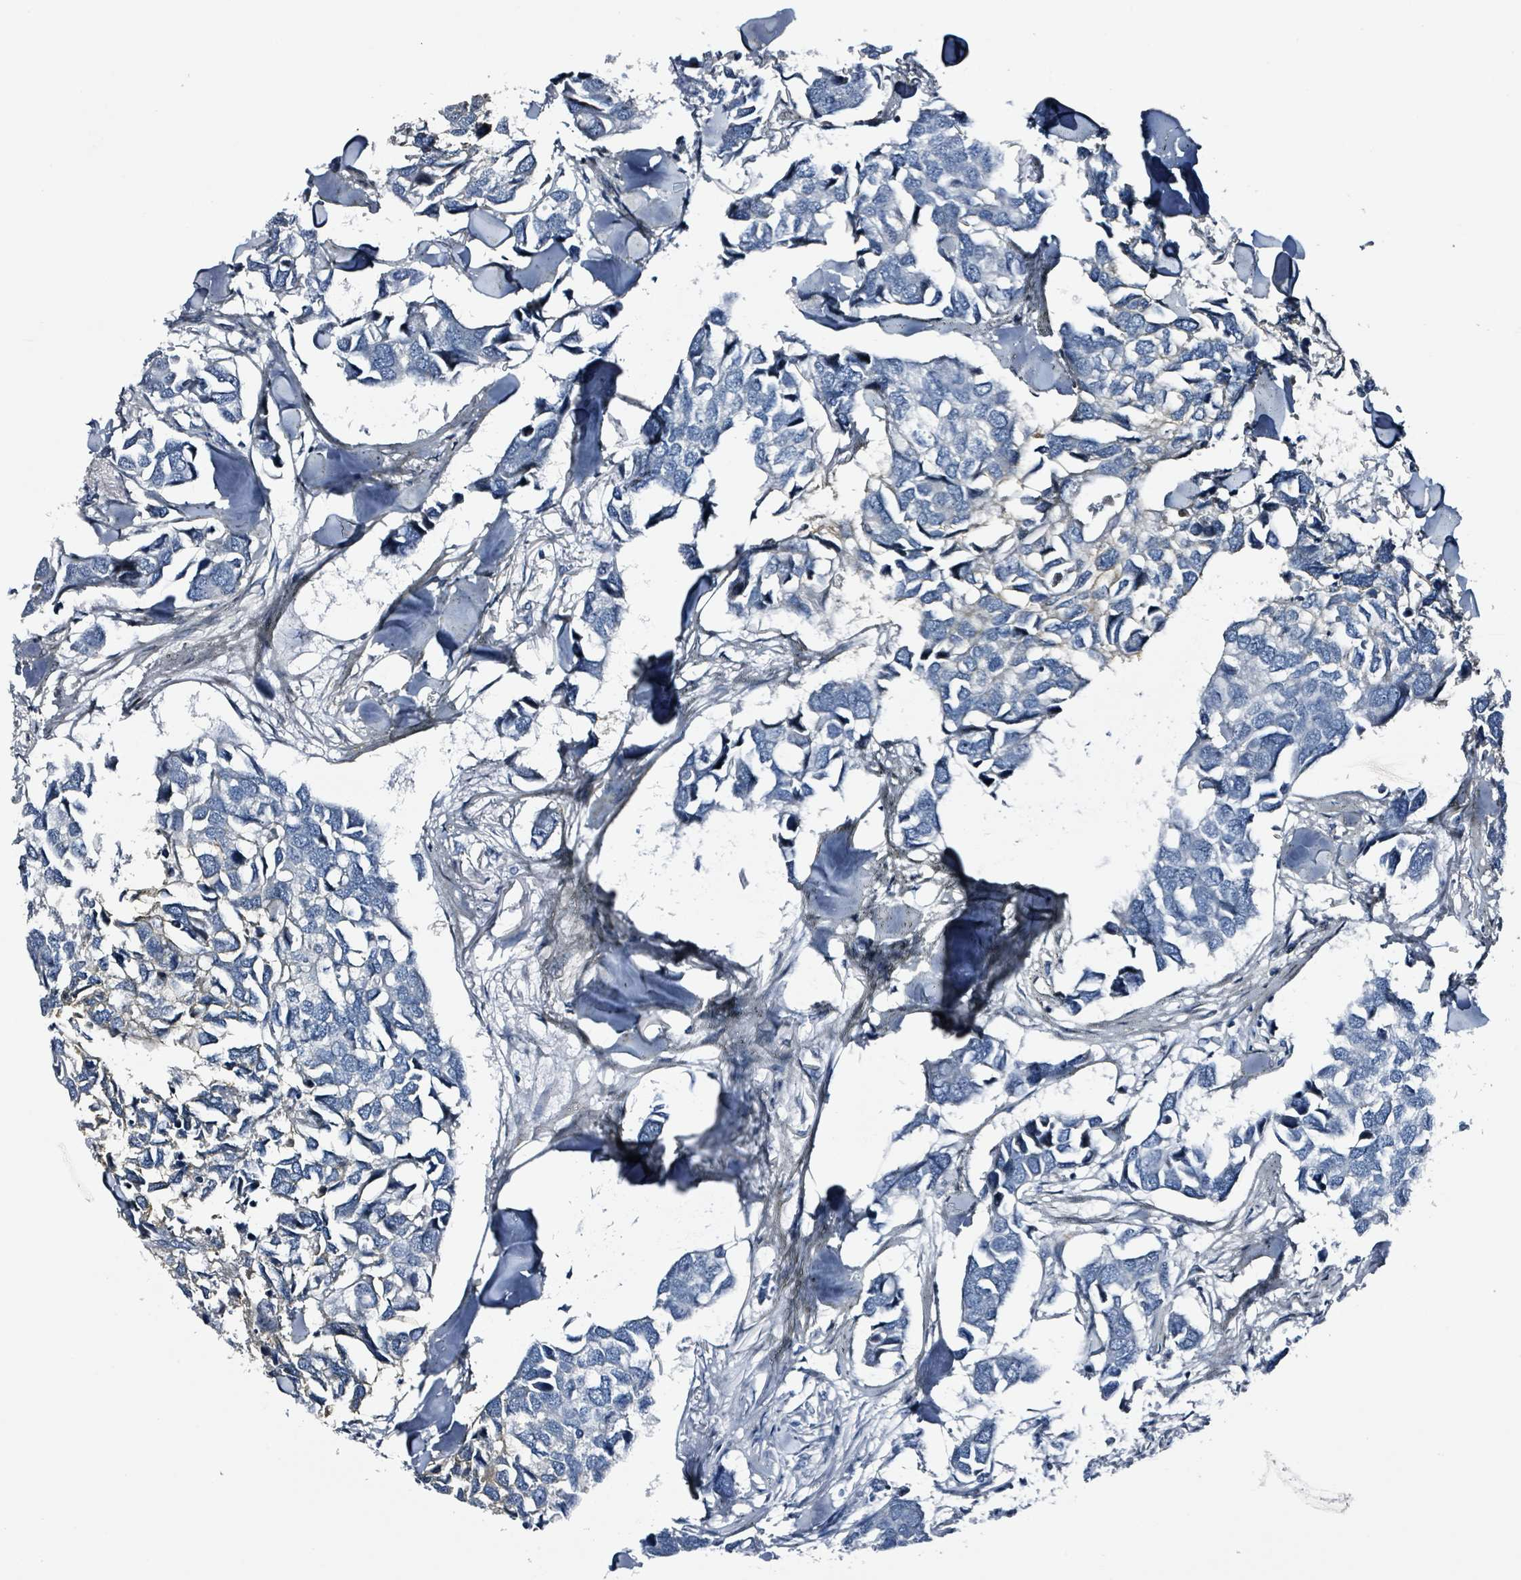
{"staining": {"intensity": "negative", "quantity": "none", "location": "none"}, "tissue": "breast cancer", "cell_type": "Tumor cells", "image_type": "cancer", "snomed": [{"axis": "morphology", "description": "Duct carcinoma"}, {"axis": "topography", "description": "Breast"}], "caption": "Tumor cells are negative for protein expression in human breast infiltrating ductal carcinoma.", "gene": "CA9", "patient": {"sex": "female", "age": 83}}